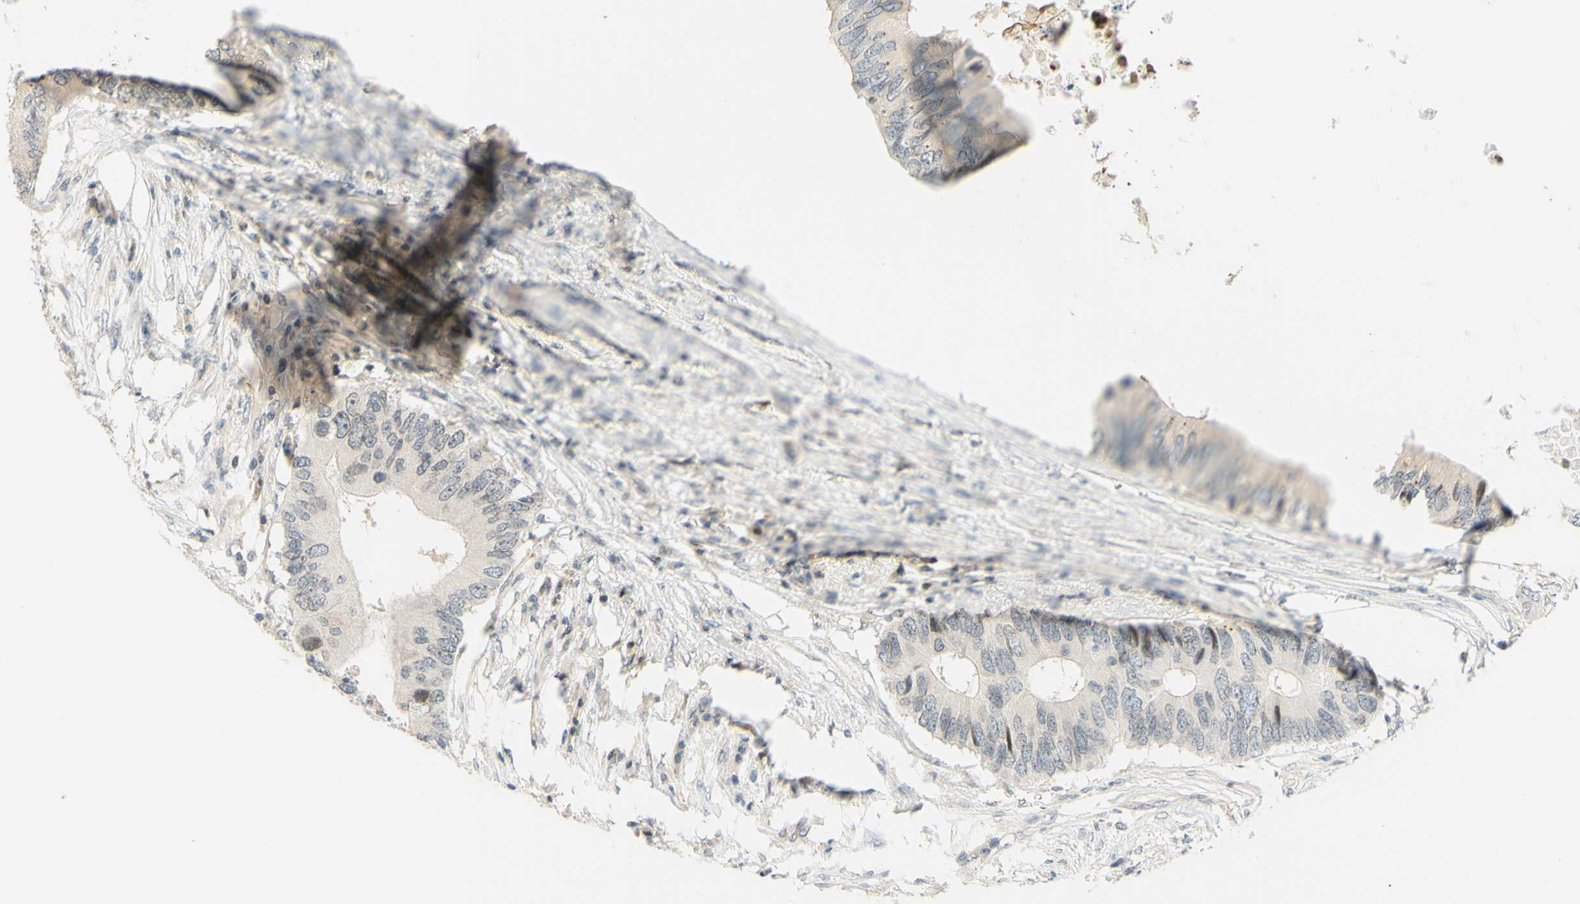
{"staining": {"intensity": "negative", "quantity": "none", "location": "none"}, "tissue": "colorectal cancer", "cell_type": "Tumor cells", "image_type": "cancer", "snomed": [{"axis": "morphology", "description": "Adenocarcinoma, NOS"}, {"axis": "topography", "description": "Colon"}], "caption": "Immunohistochemistry (IHC) of colorectal cancer reveals no expression in tumor cells.", "gene": "C2CD2L", "patient": {"sex": "male", "age": 71}}